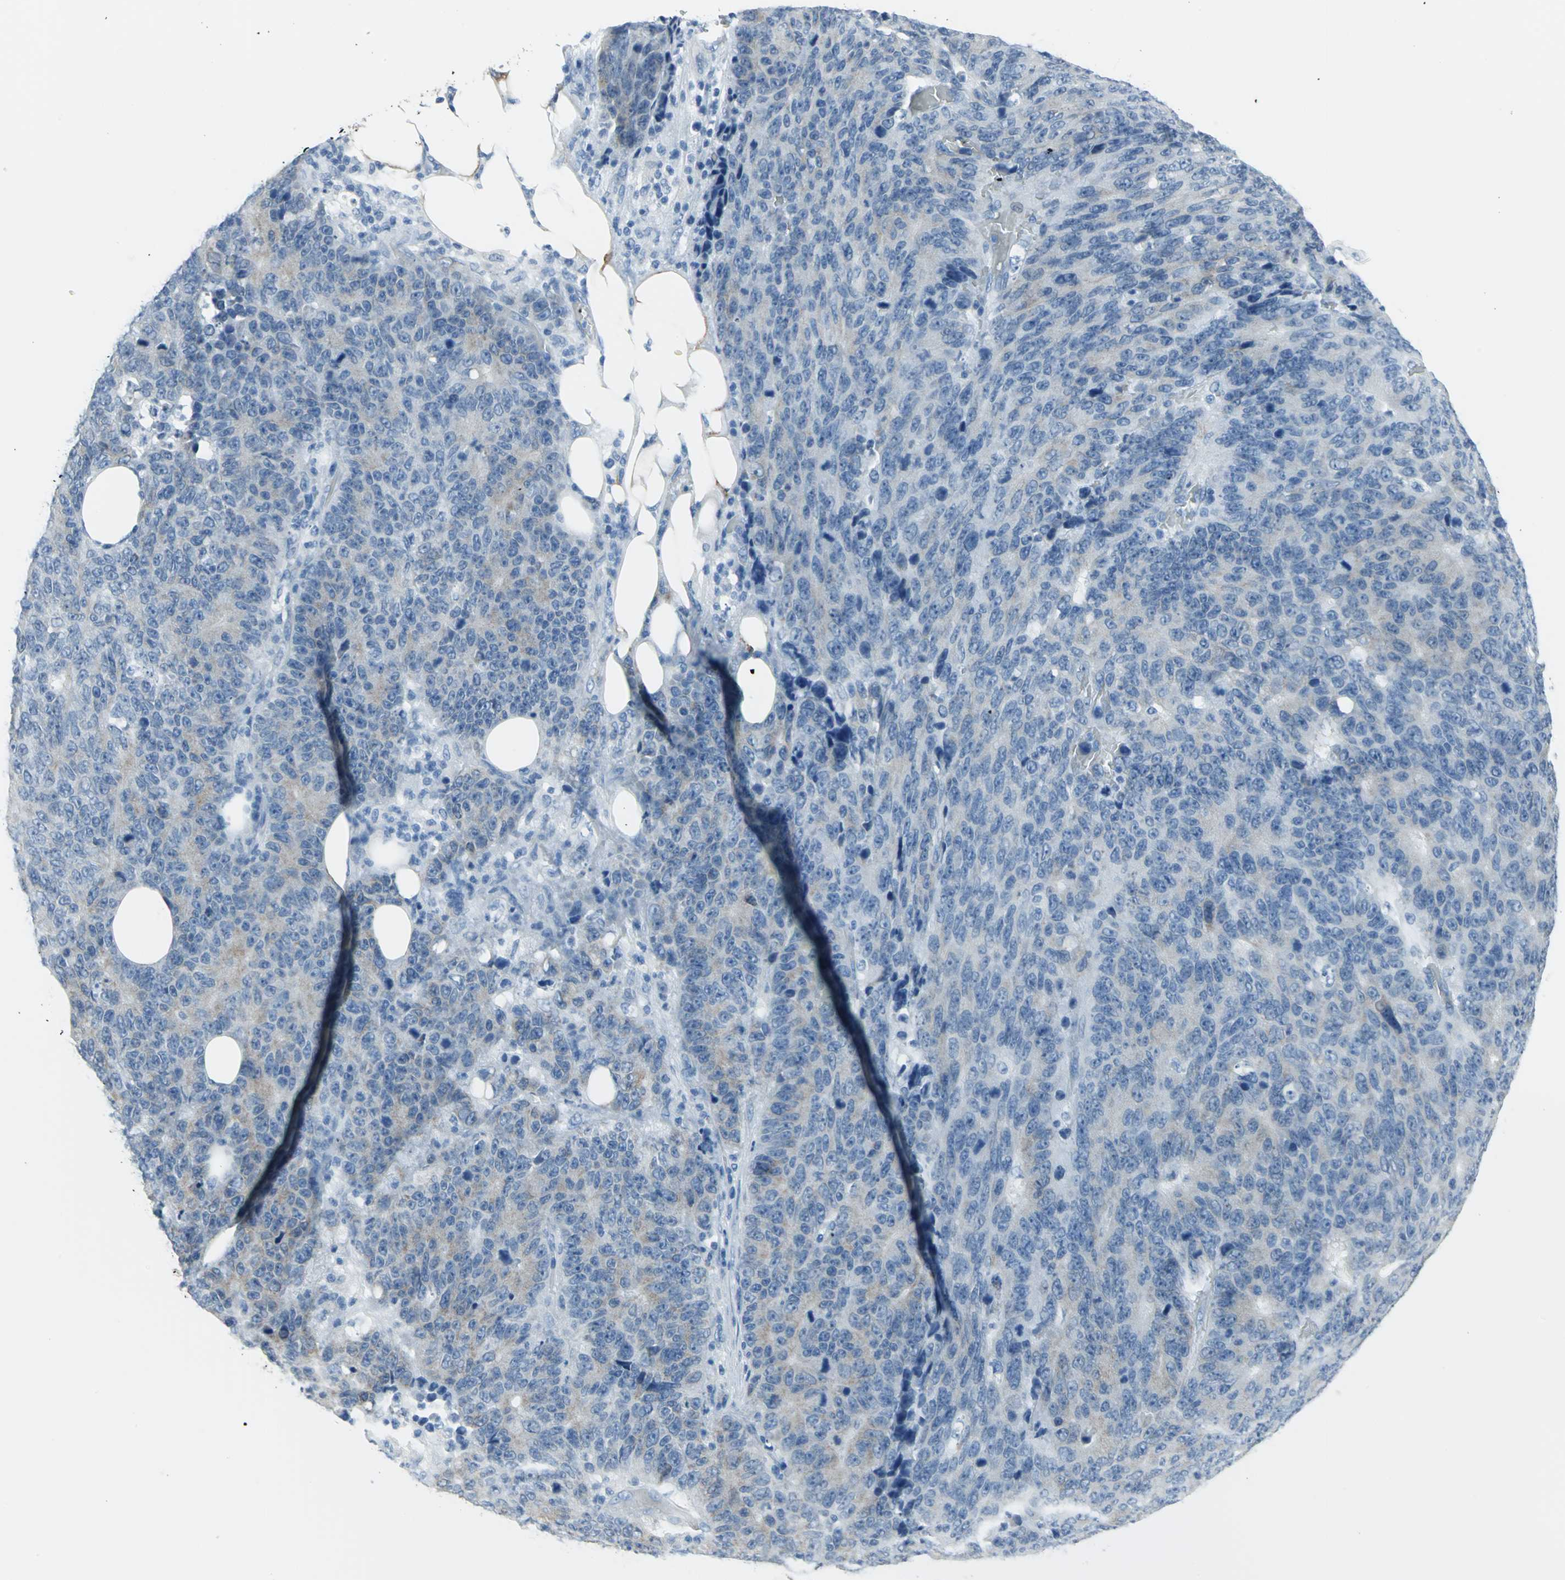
{"staining": {"intensity": "weak", "quantity": "<25%", "location": "cytoplasmic/membranous"}, "tissue": "colorectal cancer", "cell_type": "Tumor cells", "image_type": "cancer", "snomed": [{"axis": "morphology", "description": "Adenocarcinoma, NOS"}, {"axis": "topography", "description": "Colon"}], "caption": "High power microscopy histopathology image of an IHC photomicrograph of colorectal cancer (adenocarcinoma), revealing no significant expression in tumor cells.", "gene": "CYB5A", "patient": {"sex": "female", "age": 86}}